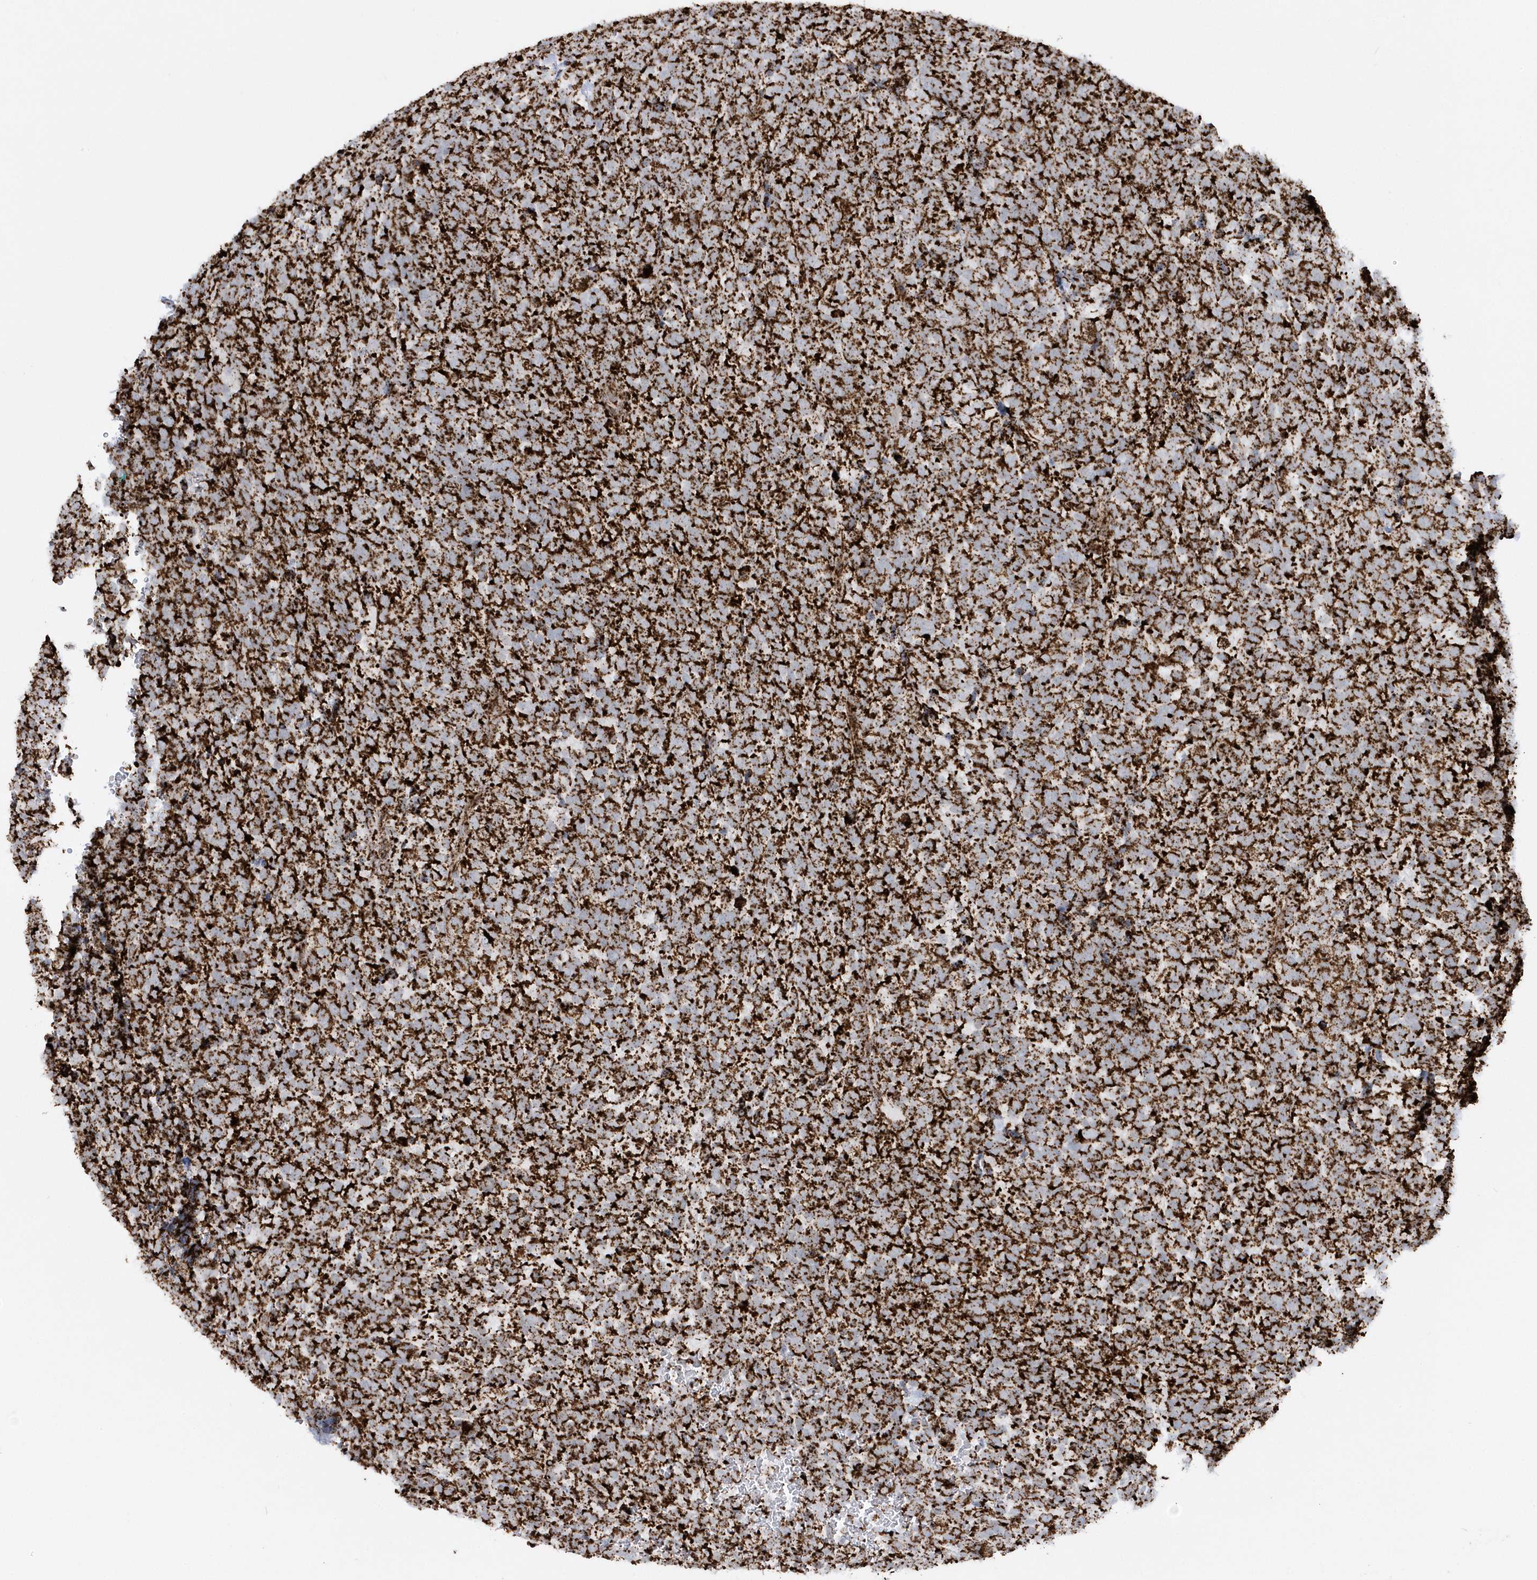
{"staining": {"intensity": "strong", "quantity": ">75%", "location": "cytoplasmic/membranous"}, "tissue": "urothelial cancer", "cell_type": "Tumor cells", "image_type": "cancer", "snomed": [{"axis": "morphology", "description": "Urothelial carcinoma, High grade"}, {"axis": "topography", "description": "Urinary bladder"}], "caption": "DAB immunohistochemical staining of urothelial cancer demonstrates strong cytoplasmic/membranous protein expression in approximately >75% of tumor cells.", "gene": "CRY2", "patient": {"sex": "female", "age": 82}}